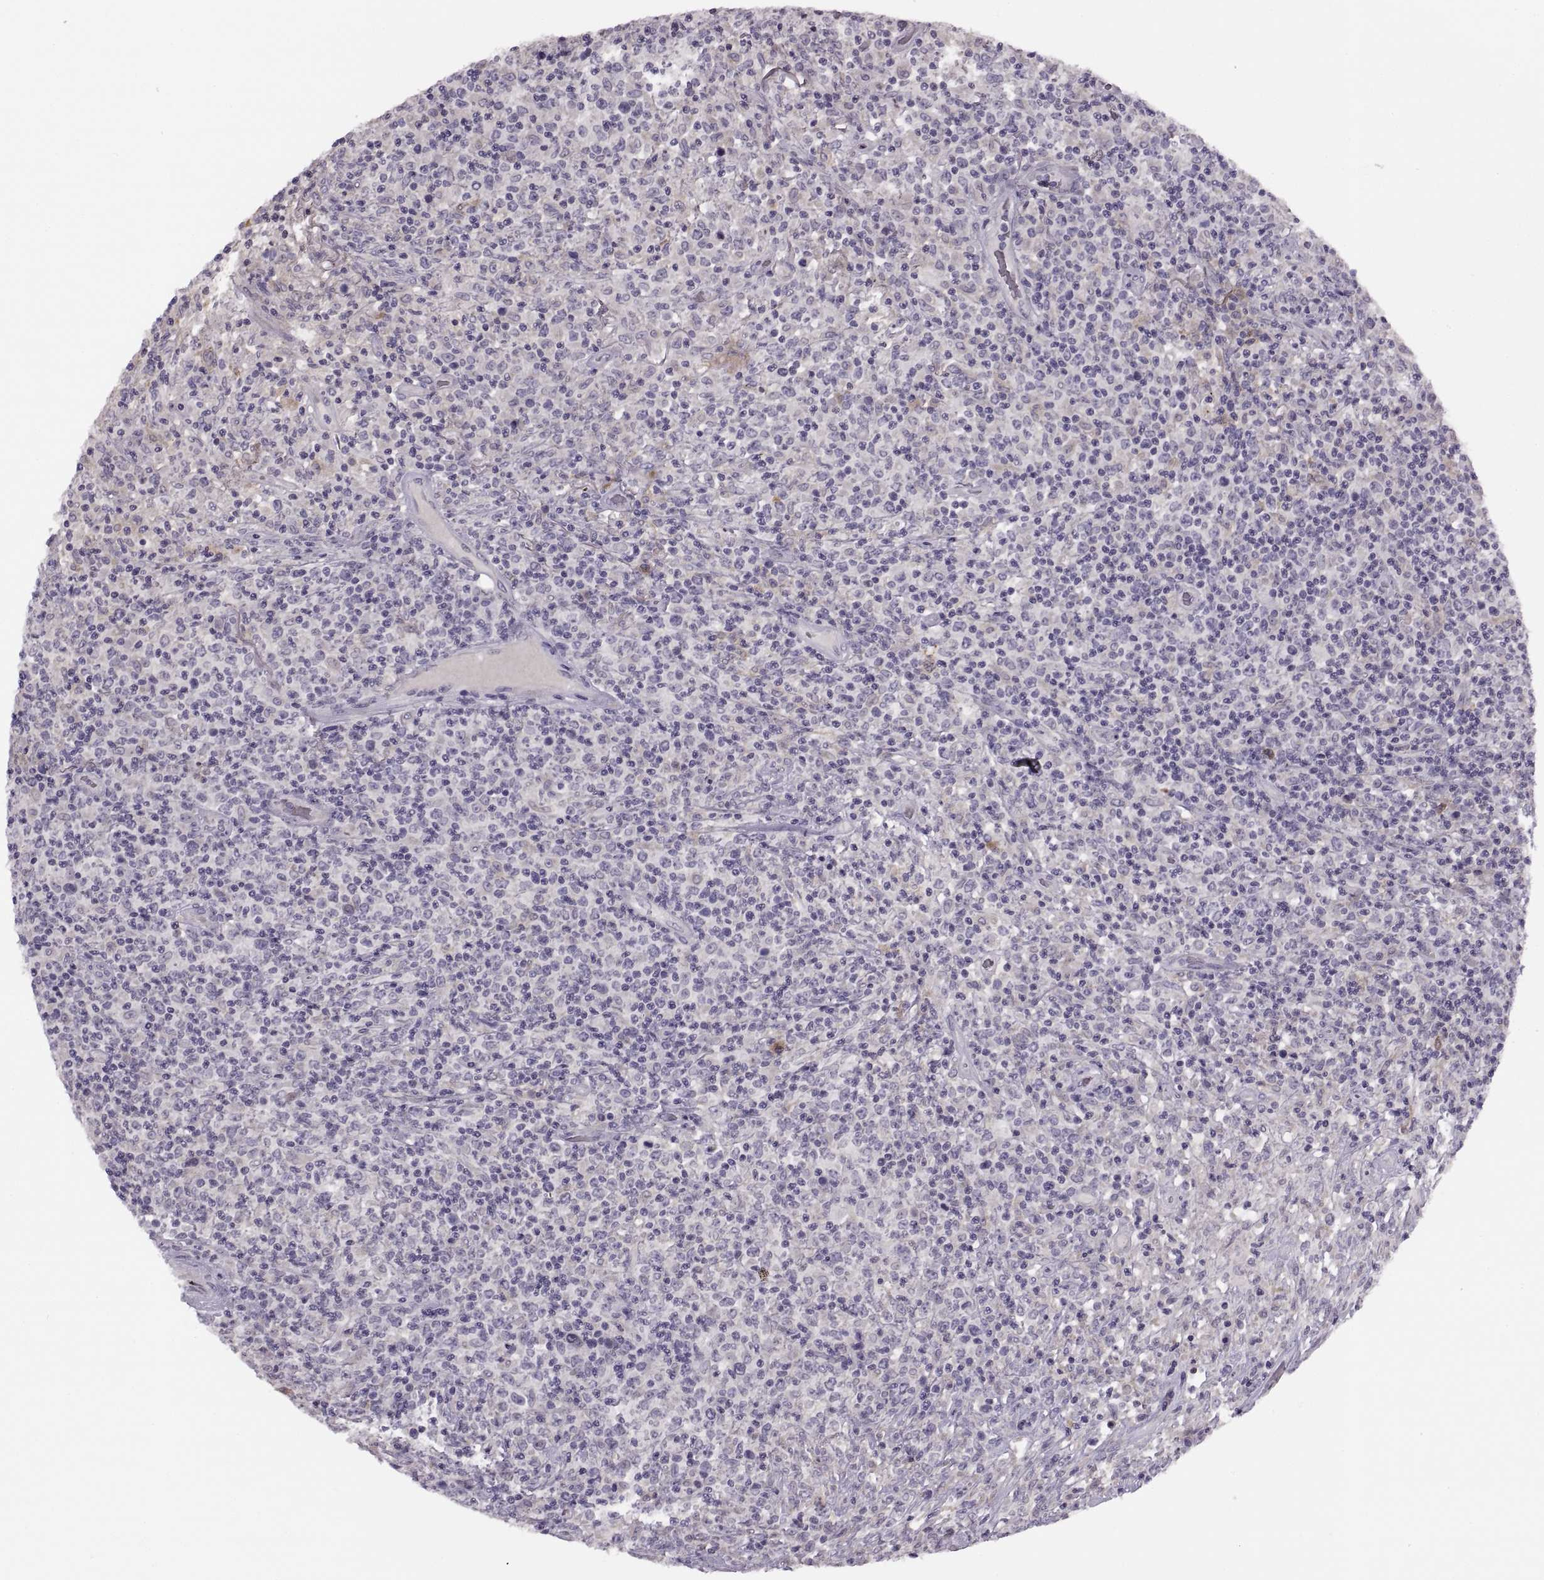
{"staining": {"intensity": "negative", "quantity": "none", "location": "none"}, "tissue": "lymphoma", "cell_type": "Tumor cells", "image_type": "cancer", "snomed": [{"axis": "morphology", "description": "Malignant lymphoma, non-Hodgkin's type, High grade"}, {"axis": "topography", "description": "Lung"}], "caption": "Protein analysis of malignant lymphoma, non-Hodgkin's type (high-grade) displays no significant positivity in tumor cells. (DAB IHC visualized using brightfield microscopy, high magnification).", "gene": "H2AP", "patient": {"sex": "male", "age": 79}}